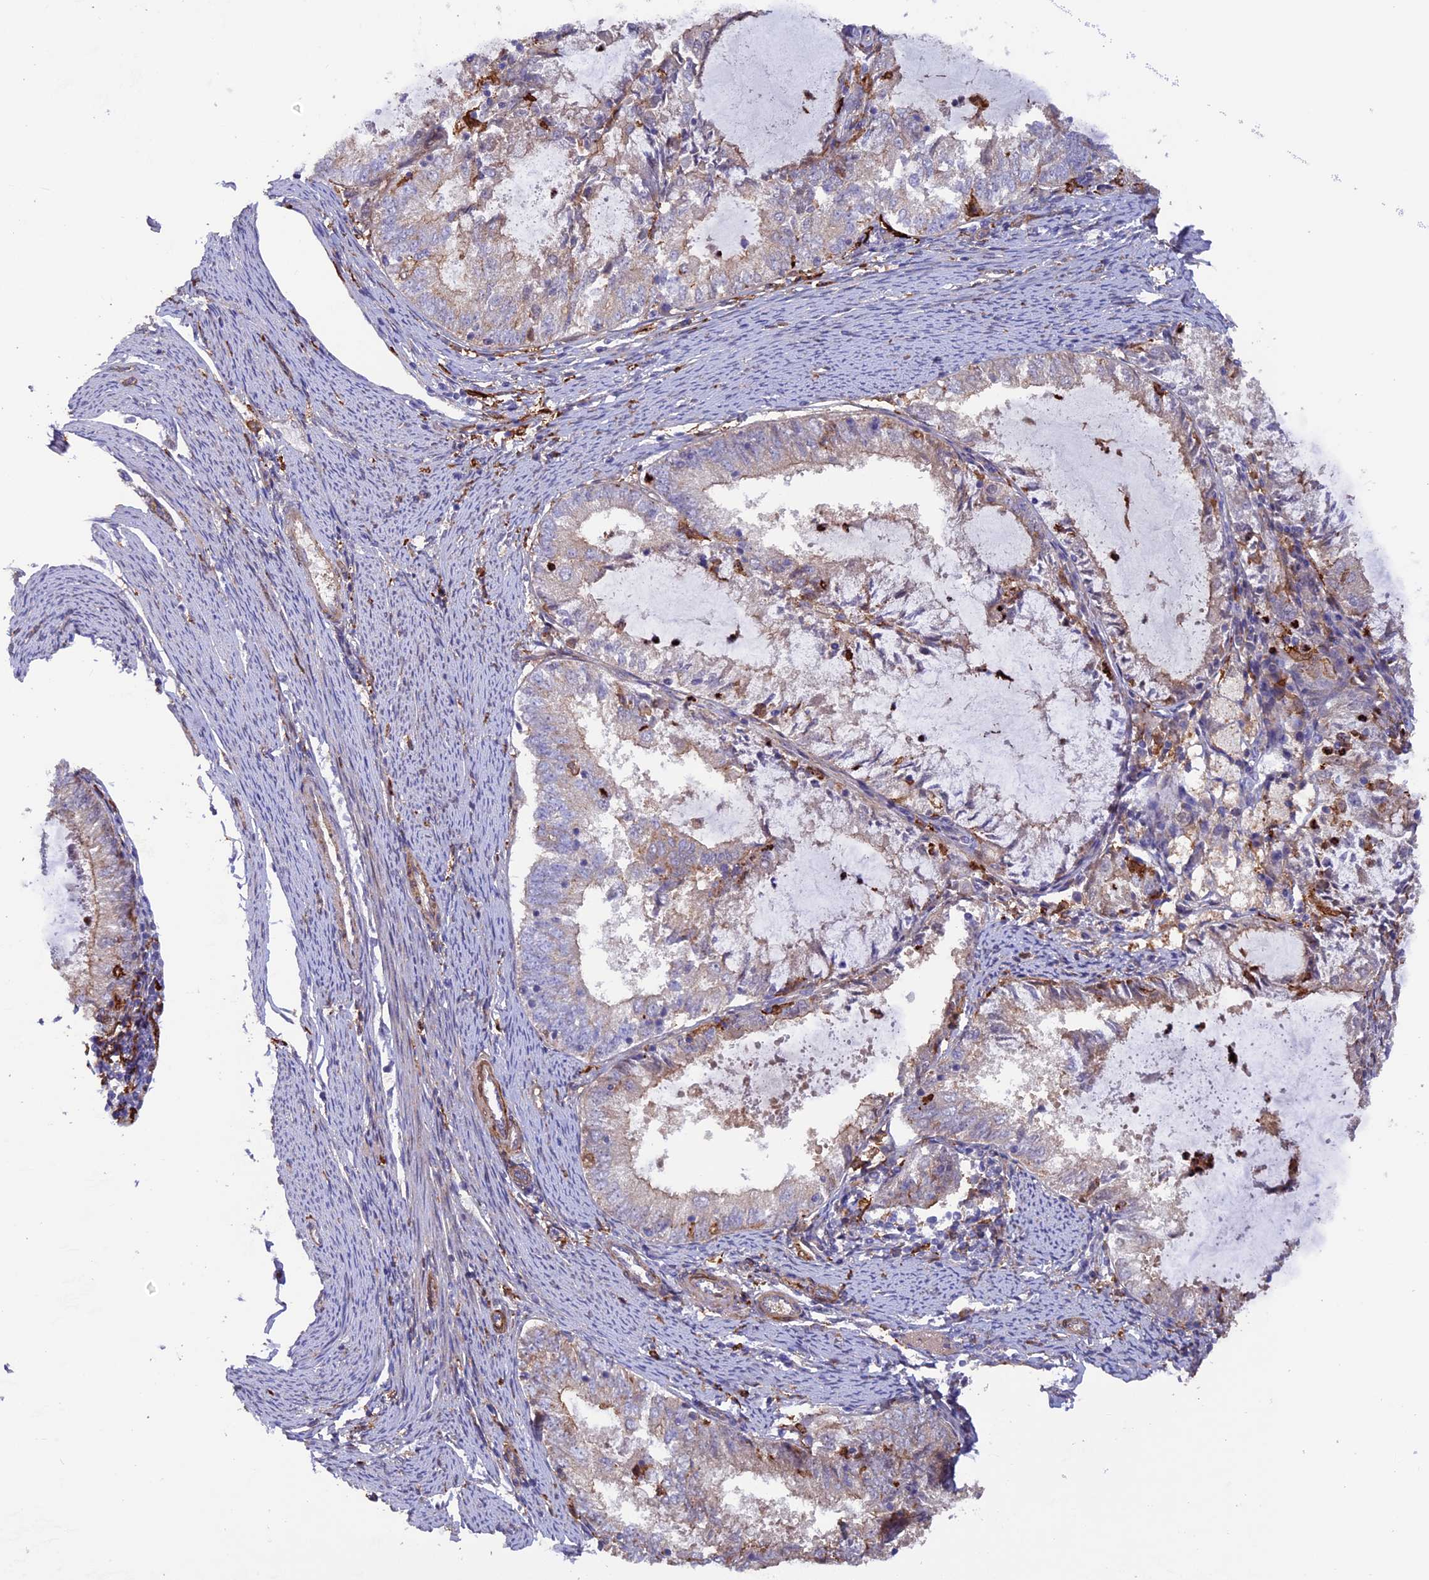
{"staining": {"intensity": "negative", "quantity": "none", "location": "none"}, "tissue": "endometrial cancer", "cell_type": "Tumor cells", "image_type": "cancer", "snomed": [{"axis": "morphology", "description": "Adenocarcinoma, NOS"}, {"axis": "topography", "description": "Endometrium"}], "caption": "The IHC histopathology image has no significant staining in tumor cells of endometrial cancer tissue. (Immunohistochemistry, brightfield microscopy, high magnification).", "gene": "FERMT1", "patient": {"sex": "female", "age": 57}}